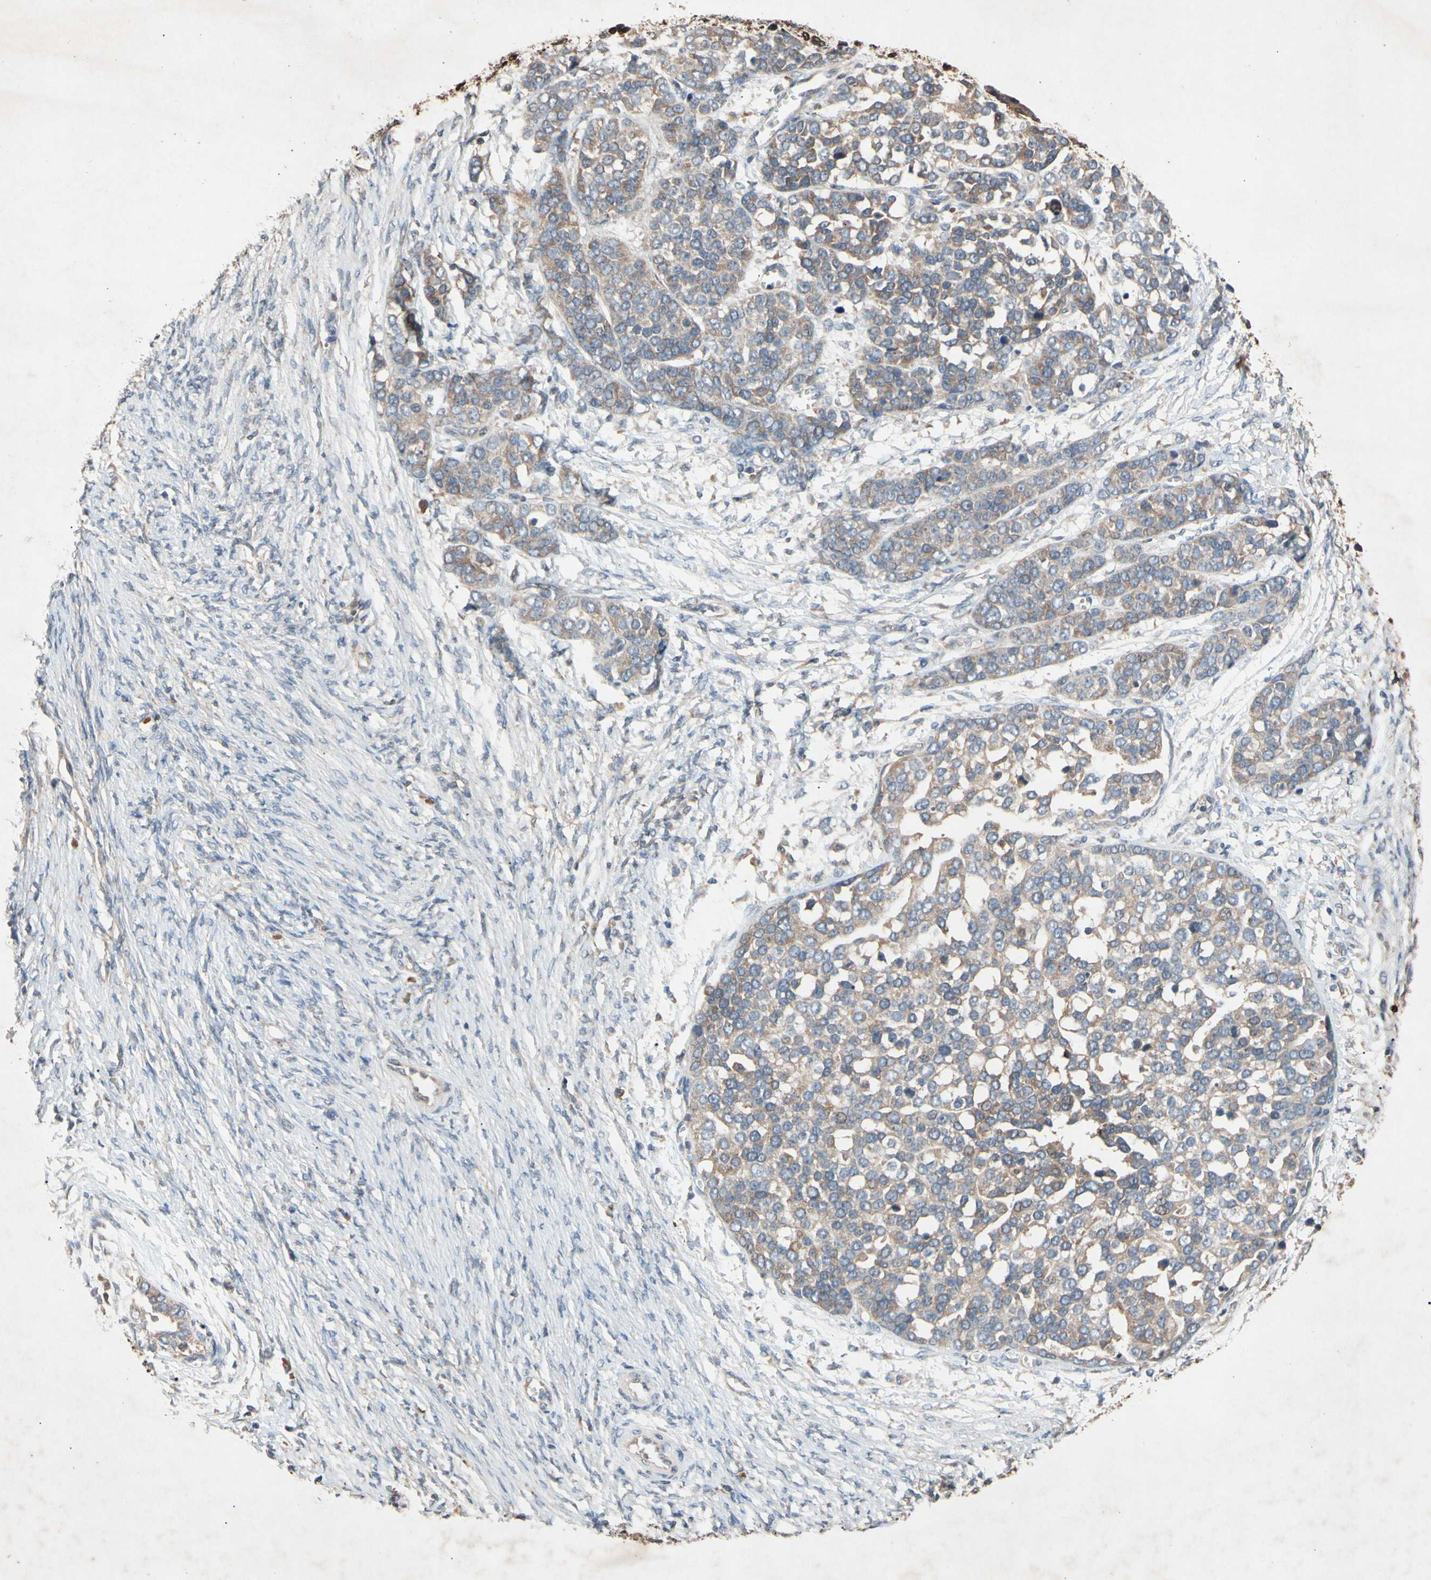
{"staining": {"intensity": "weak", "quantity": ">75%", "location": "cytoplasmic/membranous"}, "tissue": "ovarian cancer", "cell_type": "Tumor cells", "image_type": "cancer", "snomed": [{"axis": "morphology", "description": "Cystadenocarcinoma, serous, NOS"}, {"axis": "topography", "description": "Ovary"}], "caption": "Immunohistochemistry image of serous cystadenocarcinoma (ovarian) stained for a protein (brown), which shows low levels of weak cytoplasmic/membranous staining in about >75% of tumor cells.", "gene": "PRDX4", "patient": {"sex": "female", "age": 44}}